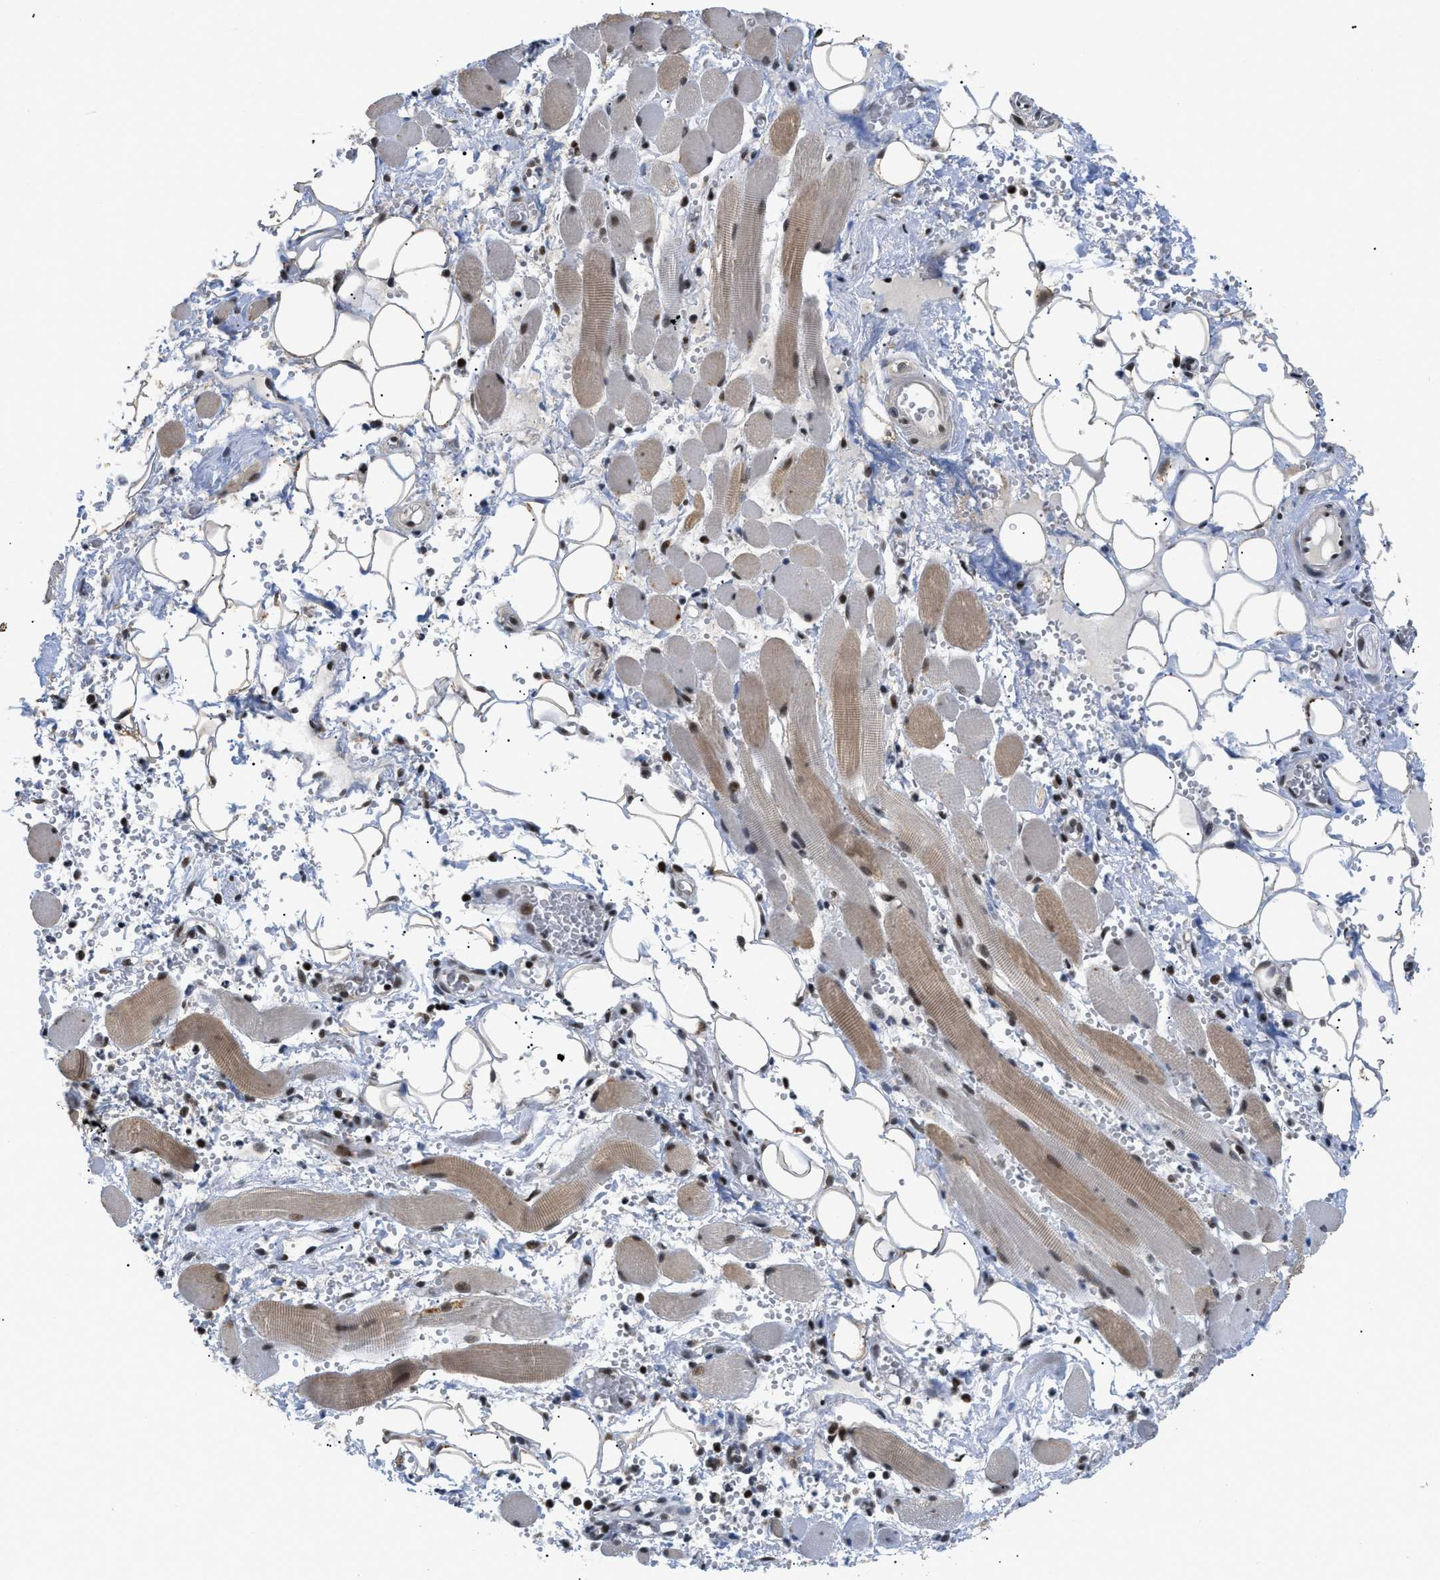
{"staining": {"intensity": "moderate", "quantity": ">75%", "location": "cytoplasmic/membranous,nuclear"}, "tissue": "adipose tissue", "cell_type": "Adipocytes", "image_type": "normal", "snomed": [{"axis": "morphology", "description": "Squamous cell carcinoma, NOS"}, {"axis": "topography", "description": "Oral tissue"}, {"axis": "topography", "description": "Head-Neck"}], "caption": "A photomicrograph of adipose tissue stained for a protein exhibits moderate cytoplasmic/membranous,nuclear brown staining in adipocytes. Using DAB (3,3'-diaminobenzidine) (brown) and hematoxylin (blue) stains, captured at high magnification using brightfield microscopy.", "gene": "ZBTB11", "patient": {"sex": "female", "age": 50}}